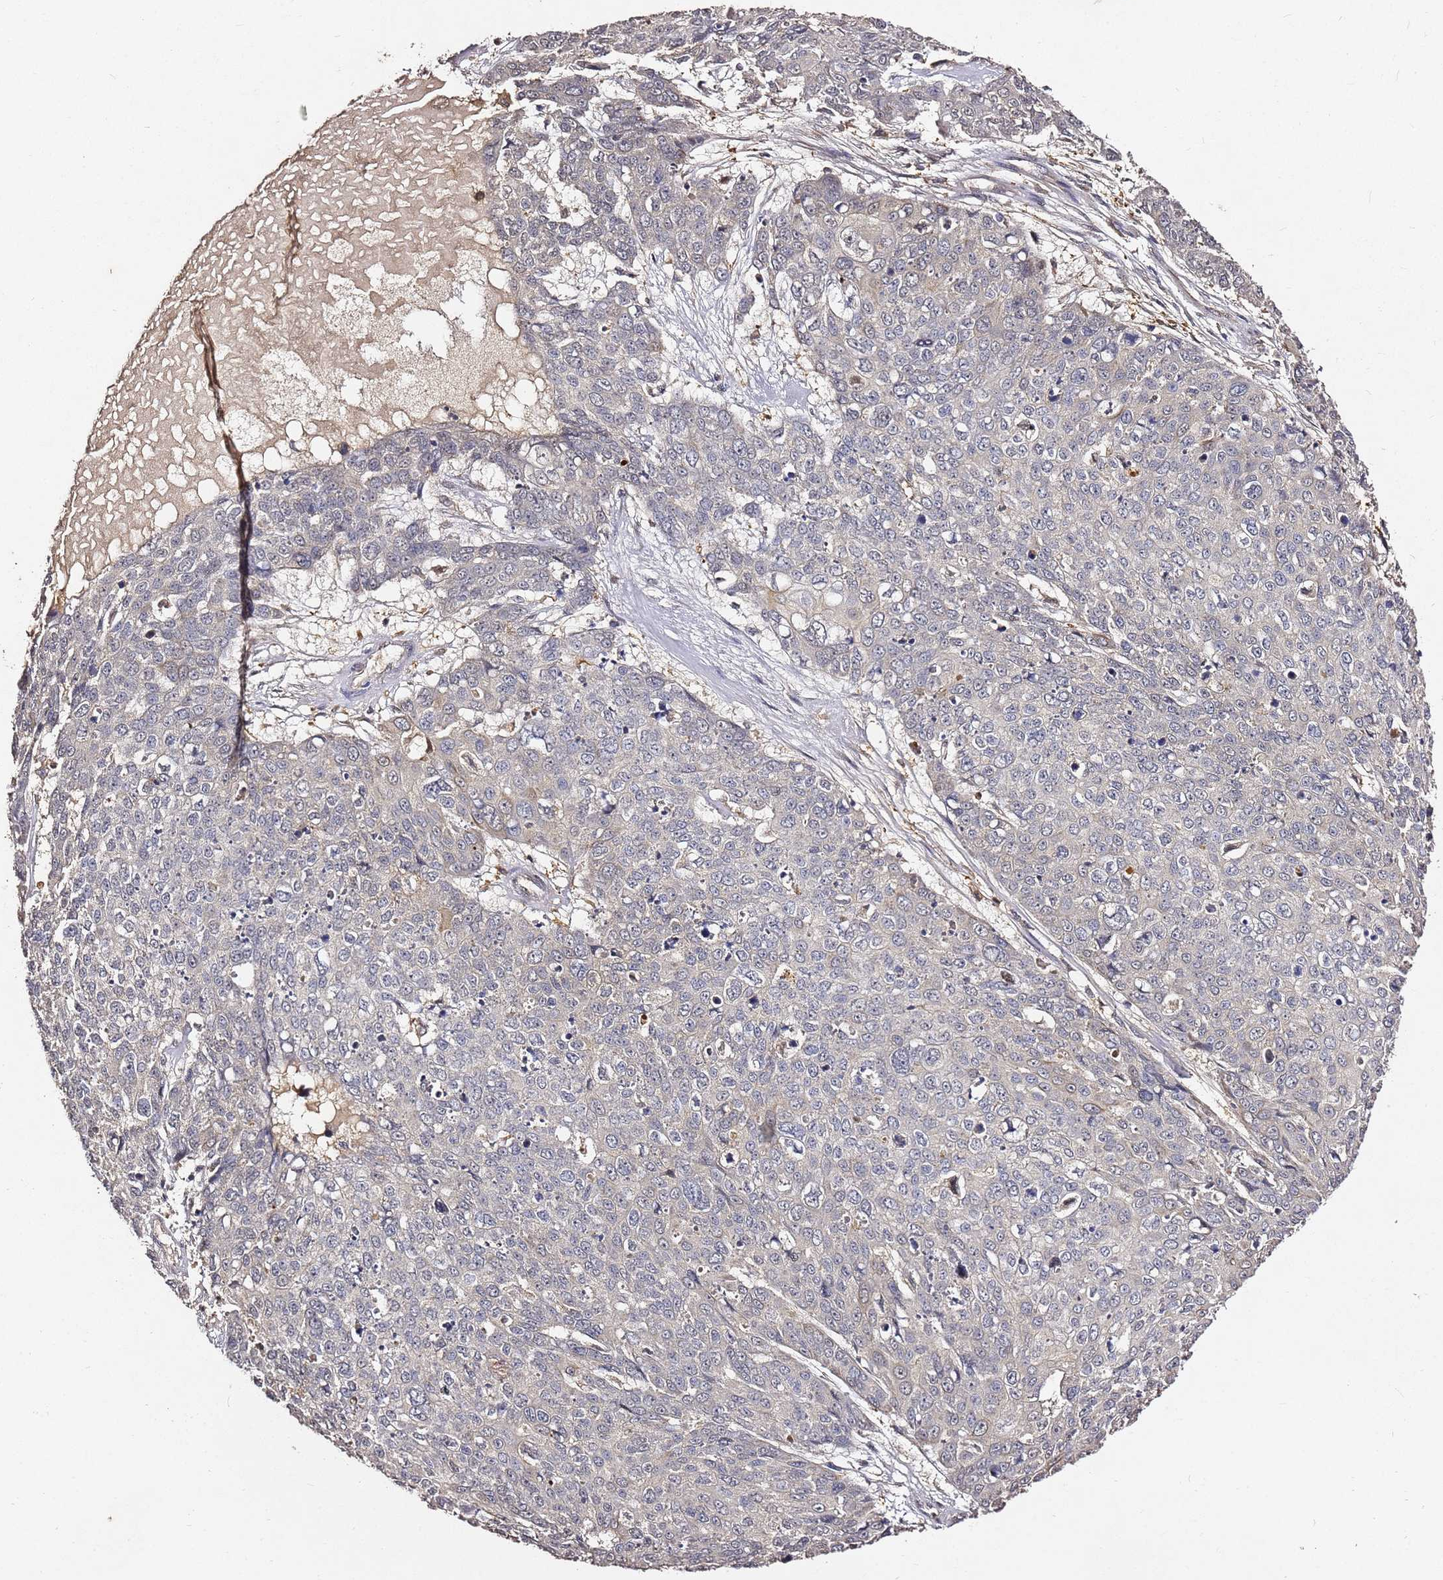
{"staining": {"intensity": "negative", "quantity": "none", "location": "none"}, "tissue": "skin cancer", "cell_type": "Tumor cells", "image_type": "cancer", "snomed": [{"axis": "morphology", "description": "Squamous cell carcinoma, NOS"}, {"axis": "topography", "description": "Skin"}], "caption": "This is an immunohistochemistry (IHC) histopathology image of human skin squamous cell carcinoma. There is no positivity in tumor cells.", "gene": "C6orf136", "patient": {"sex": "male", "age": 71}}